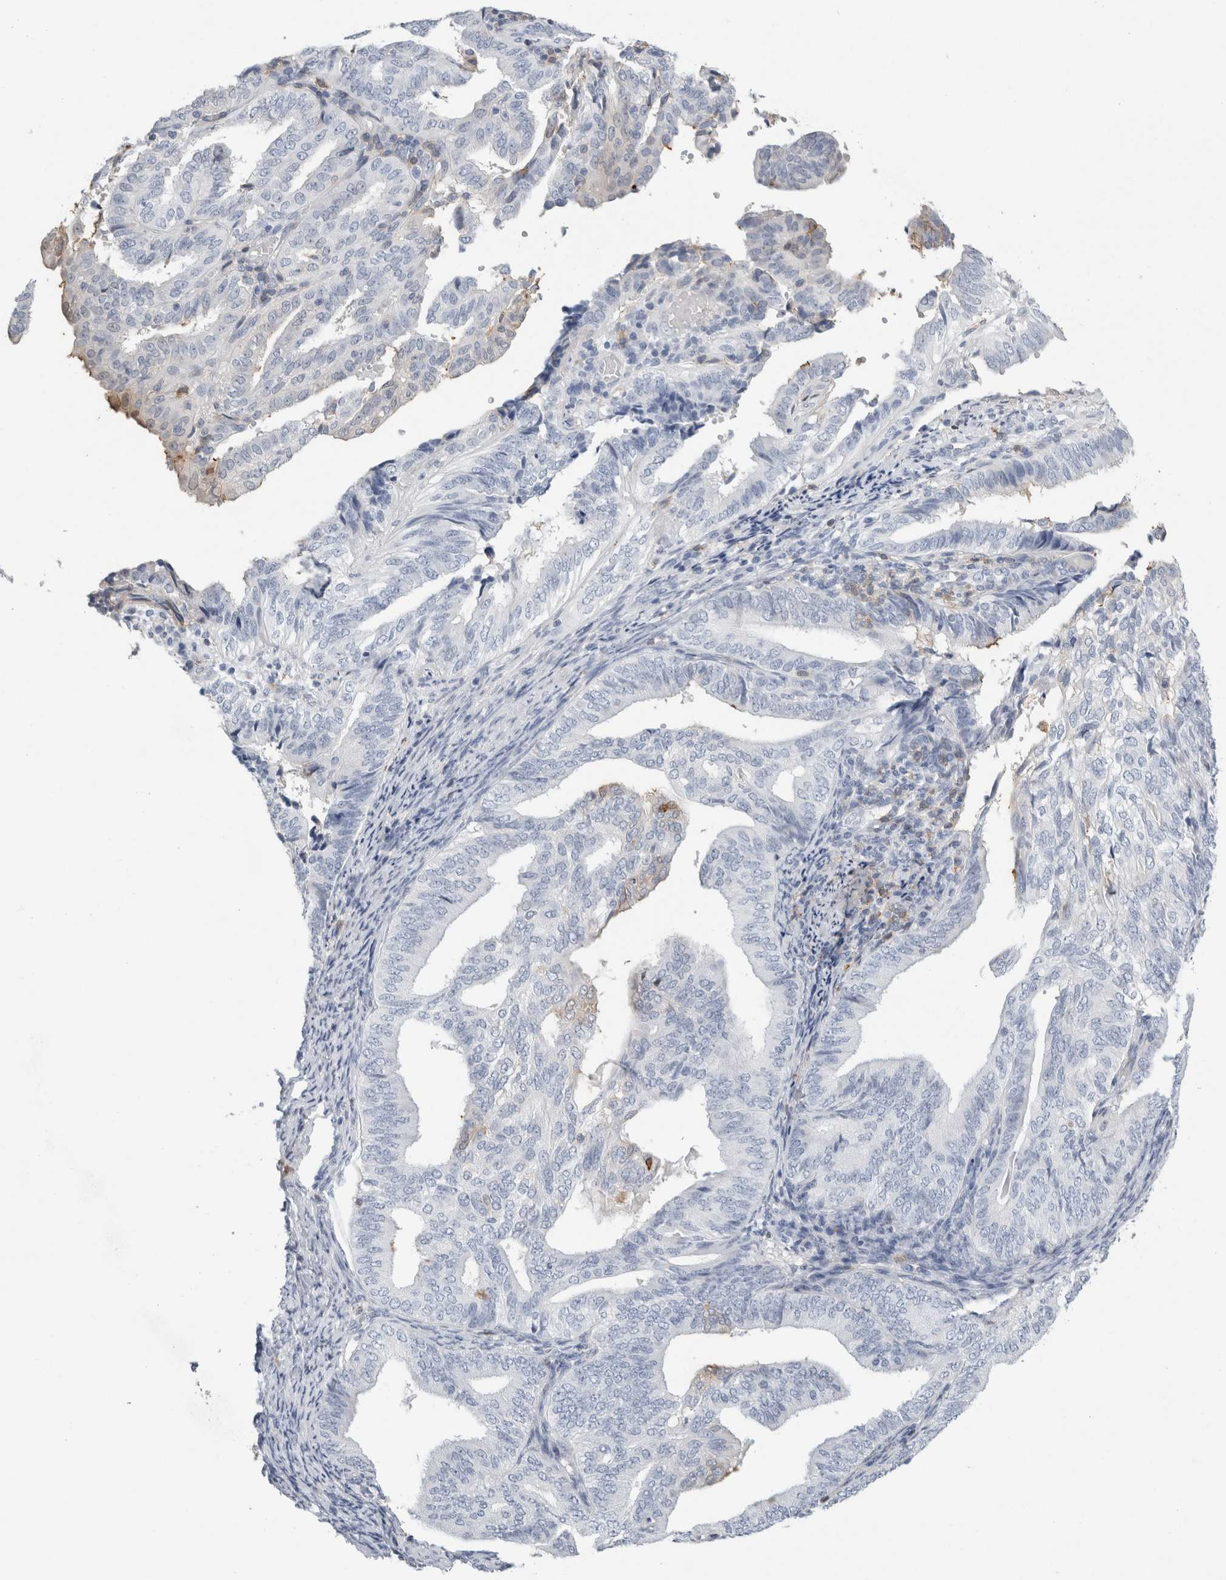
{"staining": {"intensity": "negative", "quantity": "none", "location": "none"}, "tissue": "endometrial cancer", "cell_type": "Tumor cells", "image_type": "cancer", "snomed": [{"axis": "morphology", "description": "Adenocarcinoma, NOS"}, {"axis": "topography", "description": "Endometrium"}], "caption": "Endometrial cancer was stained to show a protein in brown. There is no significant positivity in tumor cells.", "gene": "P2RY2", "patient": {"sex": "female", "age": 58}}